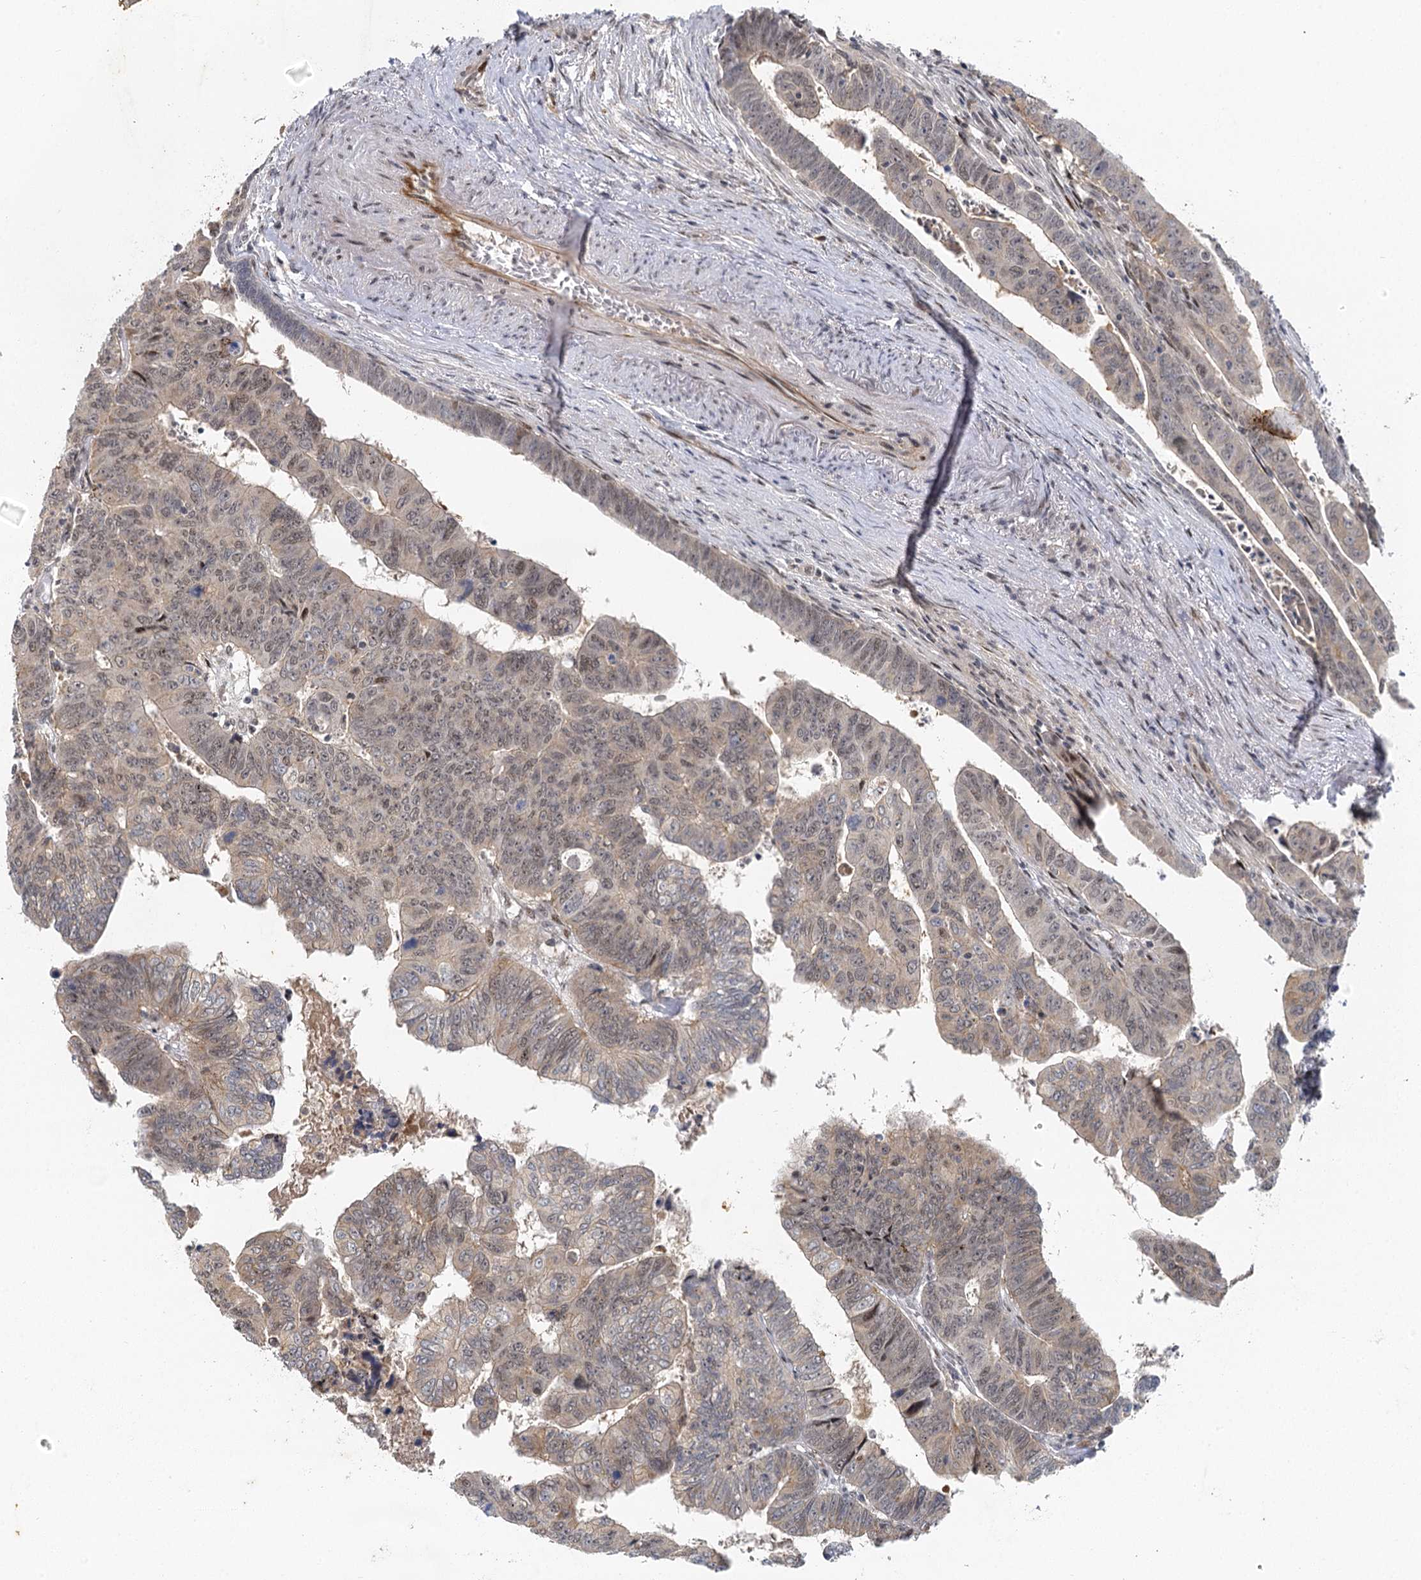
{"staining": {"intensity": "weak", "quantity": "25%-75%", "location": "nuclear"}, "tissue": "colorectal cancer", "cell_type": "Tumor cells", "image_type": "cancer", "snomed": [{"axis": "morphology", "description": "Normal tissue, NOS"}, {"axis": "morphology", "description": "Adenocarcinoma, NOS"}, {"axis": "topography", "description": "Rectum"}], "caption": "Immunohistochemical staining of human adenocarcinoma (colorectal) exhibits weak nuclear protein staining in approximately 25%-75% of tumor cells. (Stains: DAB (3,3'-diaminobenzidine) in brown, nuclei in blue, Microscopy: brightfield microscopy at high magnification).", "gene": "IL11RA", "patient": {"sex": "female", "age": 65}}